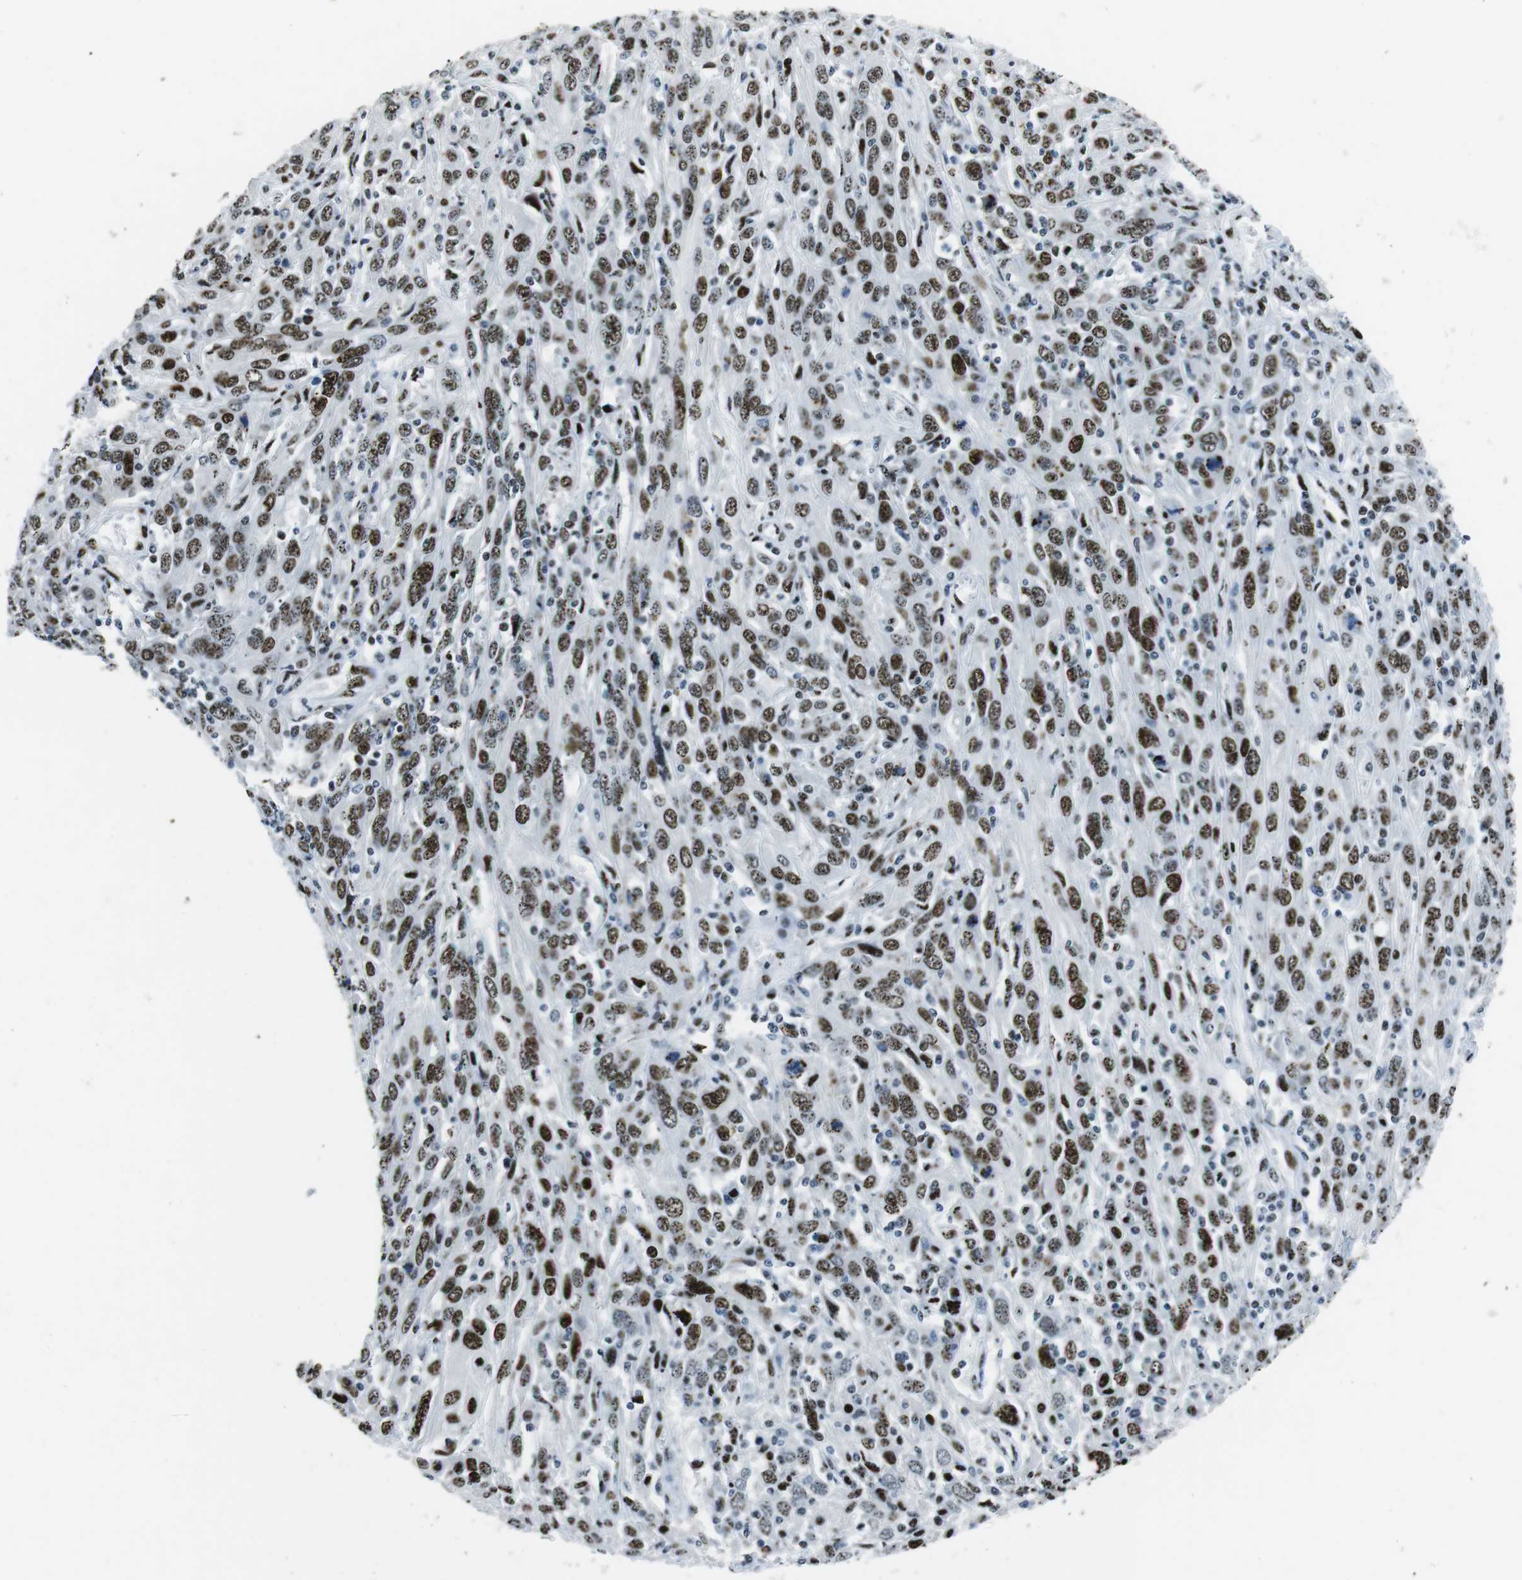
{"staining": {"intensity": "moderate", "quantity": ">75%", "location": "nuclear"}, "tissue": "cervical cancer", "cell_type": "Tumor cells", "image_type": "cancer", "snomed": [{"axis": "morphology", "description": "Squamous cell carcinoma, NOS"}, {"axis": "topography", "description": "Cervix"}], "caption": "IHC photomicrograph of human cervical cancer stained for a protein (brown), which exhibits medium levels of moderate nuclear staining in approximately >75% of tumor cells.", "gene": "PML", "patient": {"sex": "female", "age": 46}}